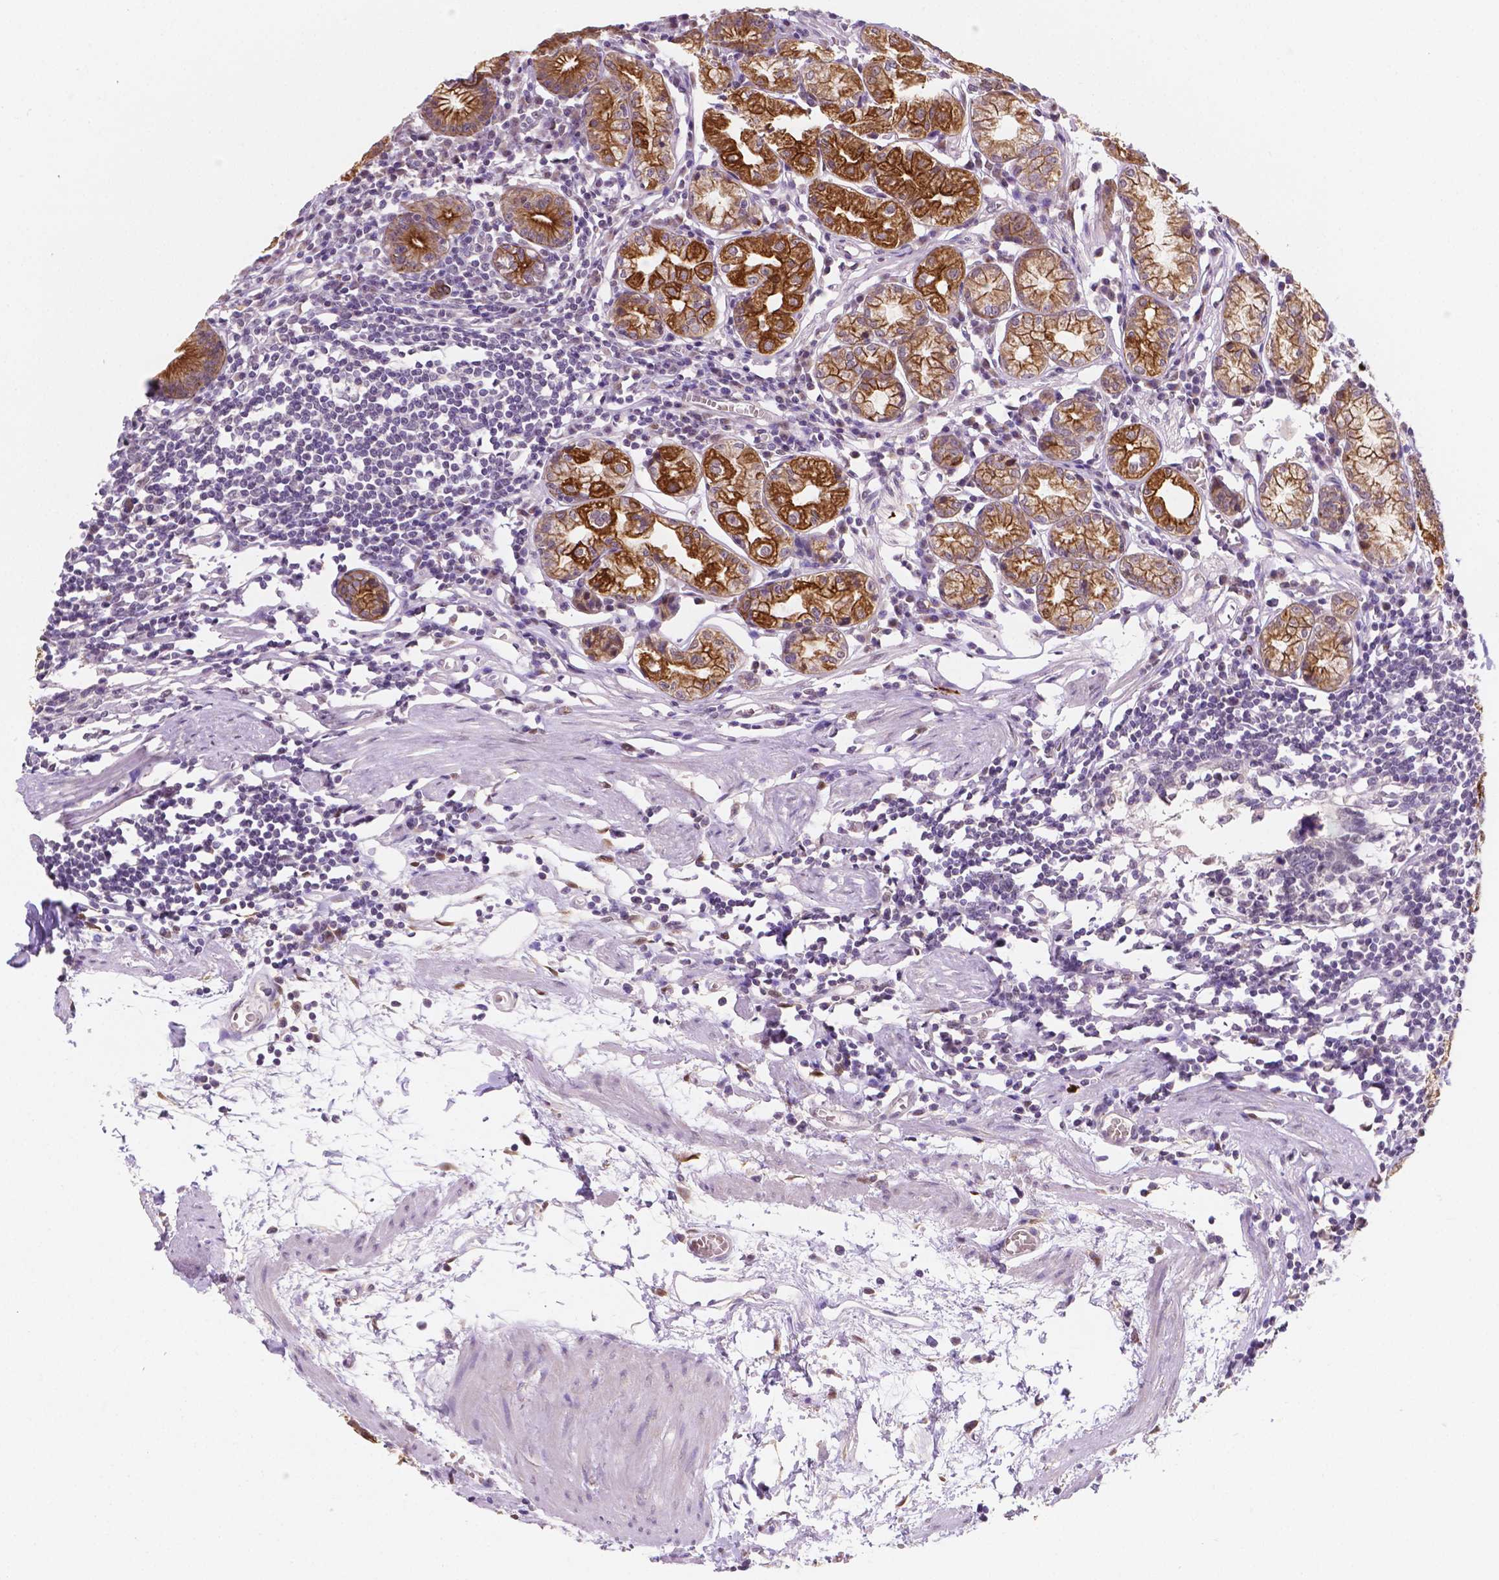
{"staining": {"intensity": "strong", "quantity": ">75%", "location": "cytoplasmic/membranous"}, "tissue": "stomach", "cell_type": "Glandular cells", "image_type": "normal", "snomed": [{"axis": "morphology", "description": "Normal tissue, NOS"}, {"axis": "topography", "description": "Stomach"}], "caption": "A photomicrograph showing strong cytoplasmic/membranous expression in approximately >75% of glandular cells in normal stomach, as visualized by brown immunohistochemical staining.", "gene": "SHLD3", "patient": {"sex": "male", "age": 55}}